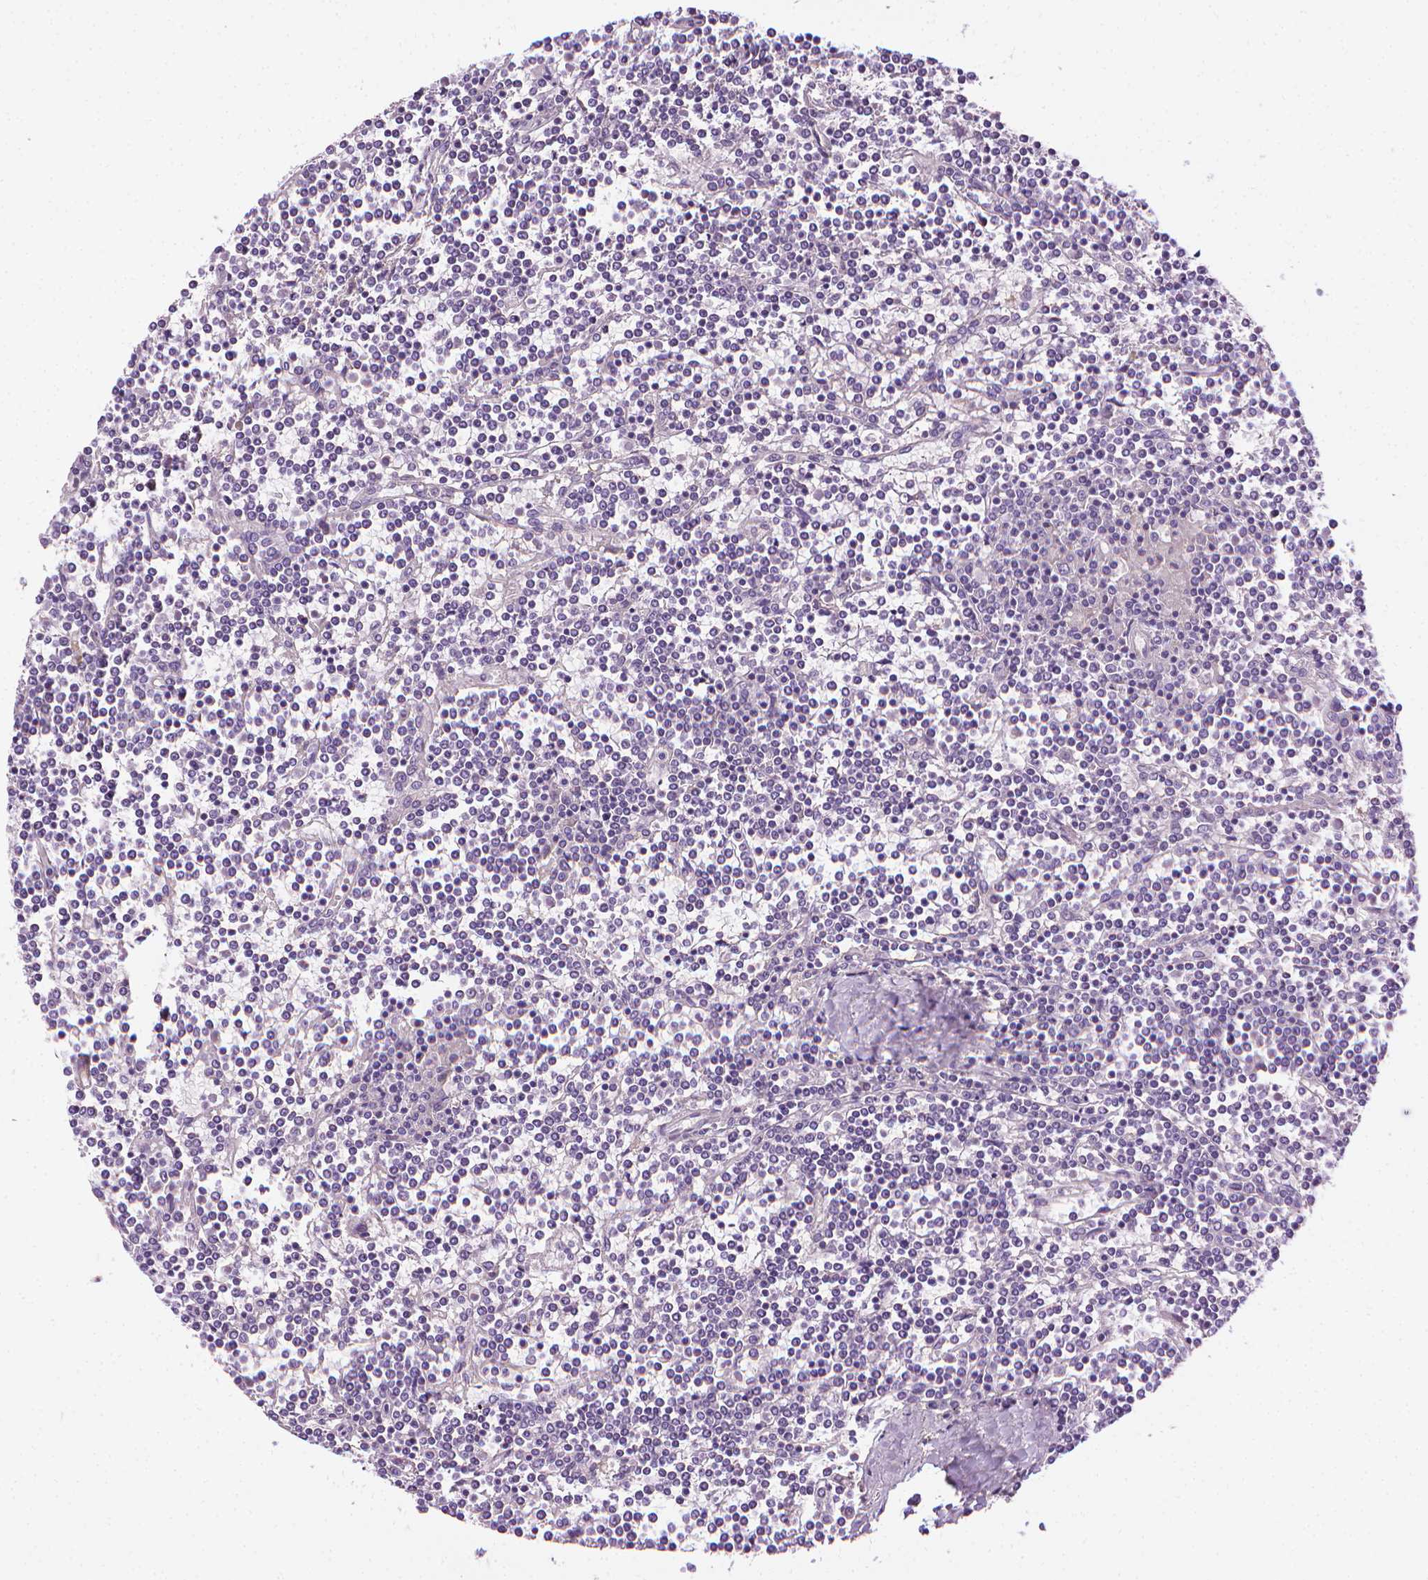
{"staining": {"intensity": "negative", "quantity": "none", "location": "none"}, "tissue": "lymphoma", "cell_type": "Tumor cells", "image_type": "cancer", "snomed": [{"axis": "morphology", "description": "Malignant lymphoma, non-Hodgkin's type, Low grade"}, {"axis": "topography", "description": "Spleen"}], "caption": "DAB immunohistochemical staining of lymphoma reveals no significant expression in tumor cells. (DAB (3,3'-diaminobenzidine) immunohistochemistry with hematoxylin counter stain).", "gene": "MCOLN3", "patient": {"sex": "female", "age": 19}}